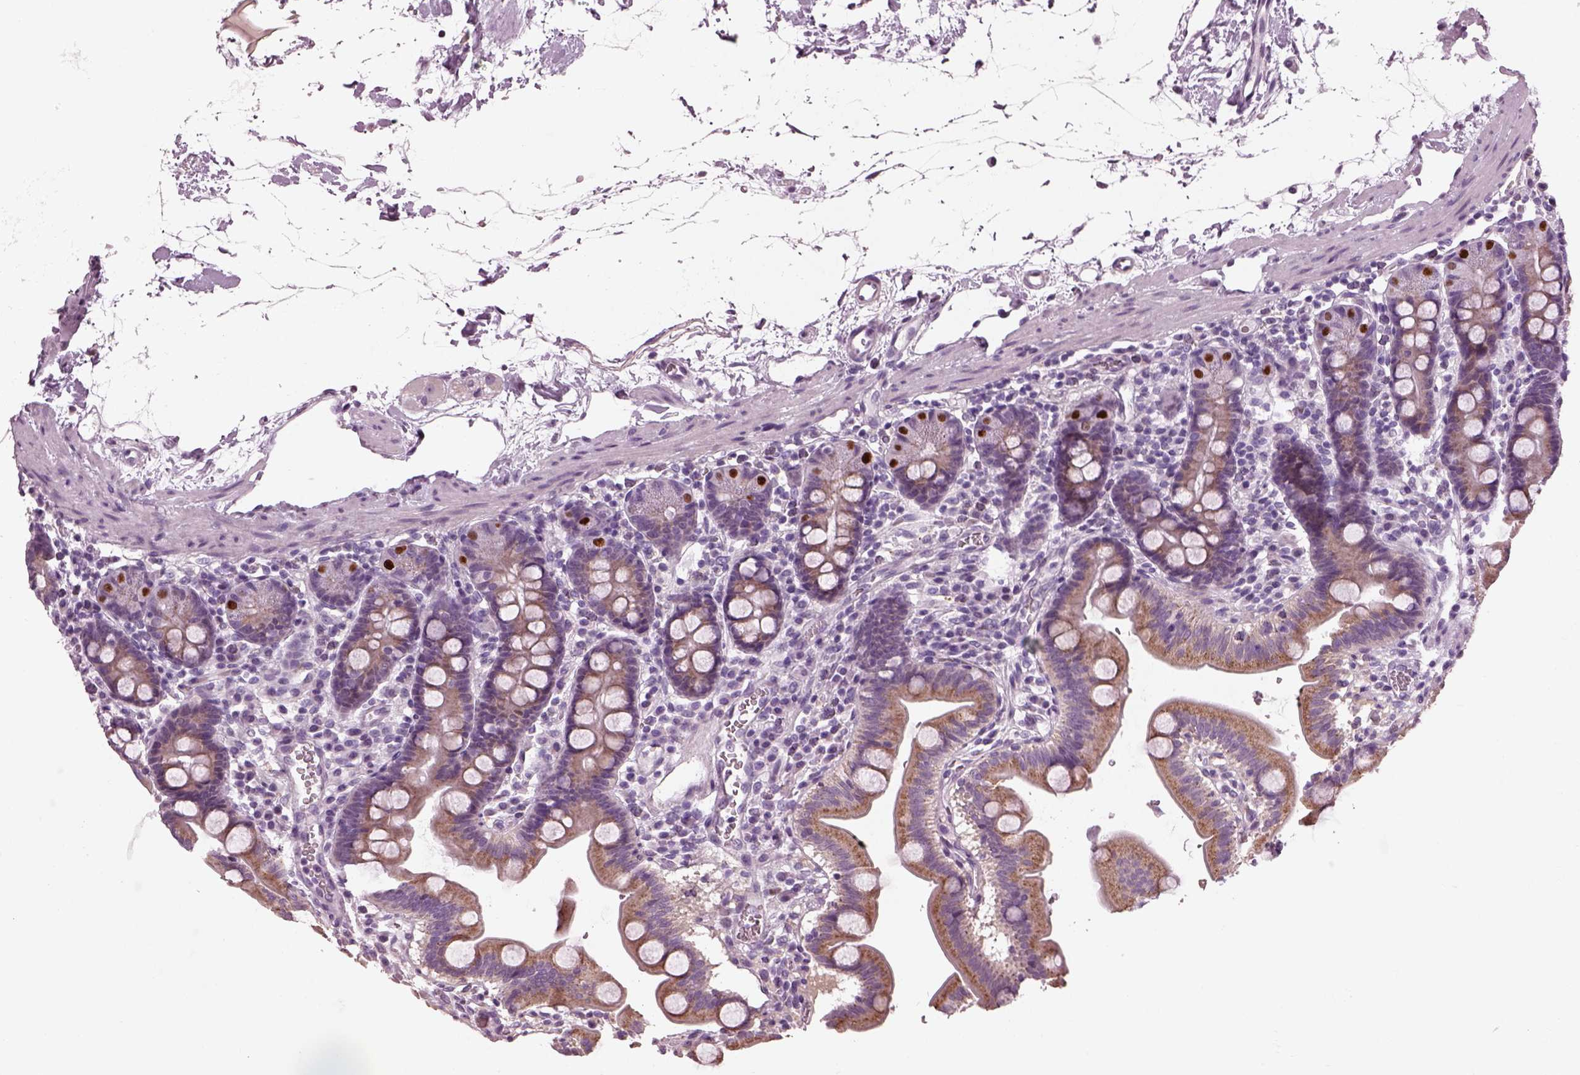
{"staining": {"intensity": "moderate", "quantity": ">75%", "location": "cytoplasmic/membranous,nuclear"}, "tissue": "duodenum", "cell_type": "Glandular cells", "image_type": "normal", "snomed": [{"axis": "morphology", "description": "Normal tissue, NOS"}, {"axis": "topography", "description": "Duodenum"}], "caption": "A brown stain shows moderate cytoplasmic/membranous,nuclear positivity of a protein in glandular cells of benign duodenum.", "gene": "PRR9", "patient": {"sex": "male", "age": 59}}